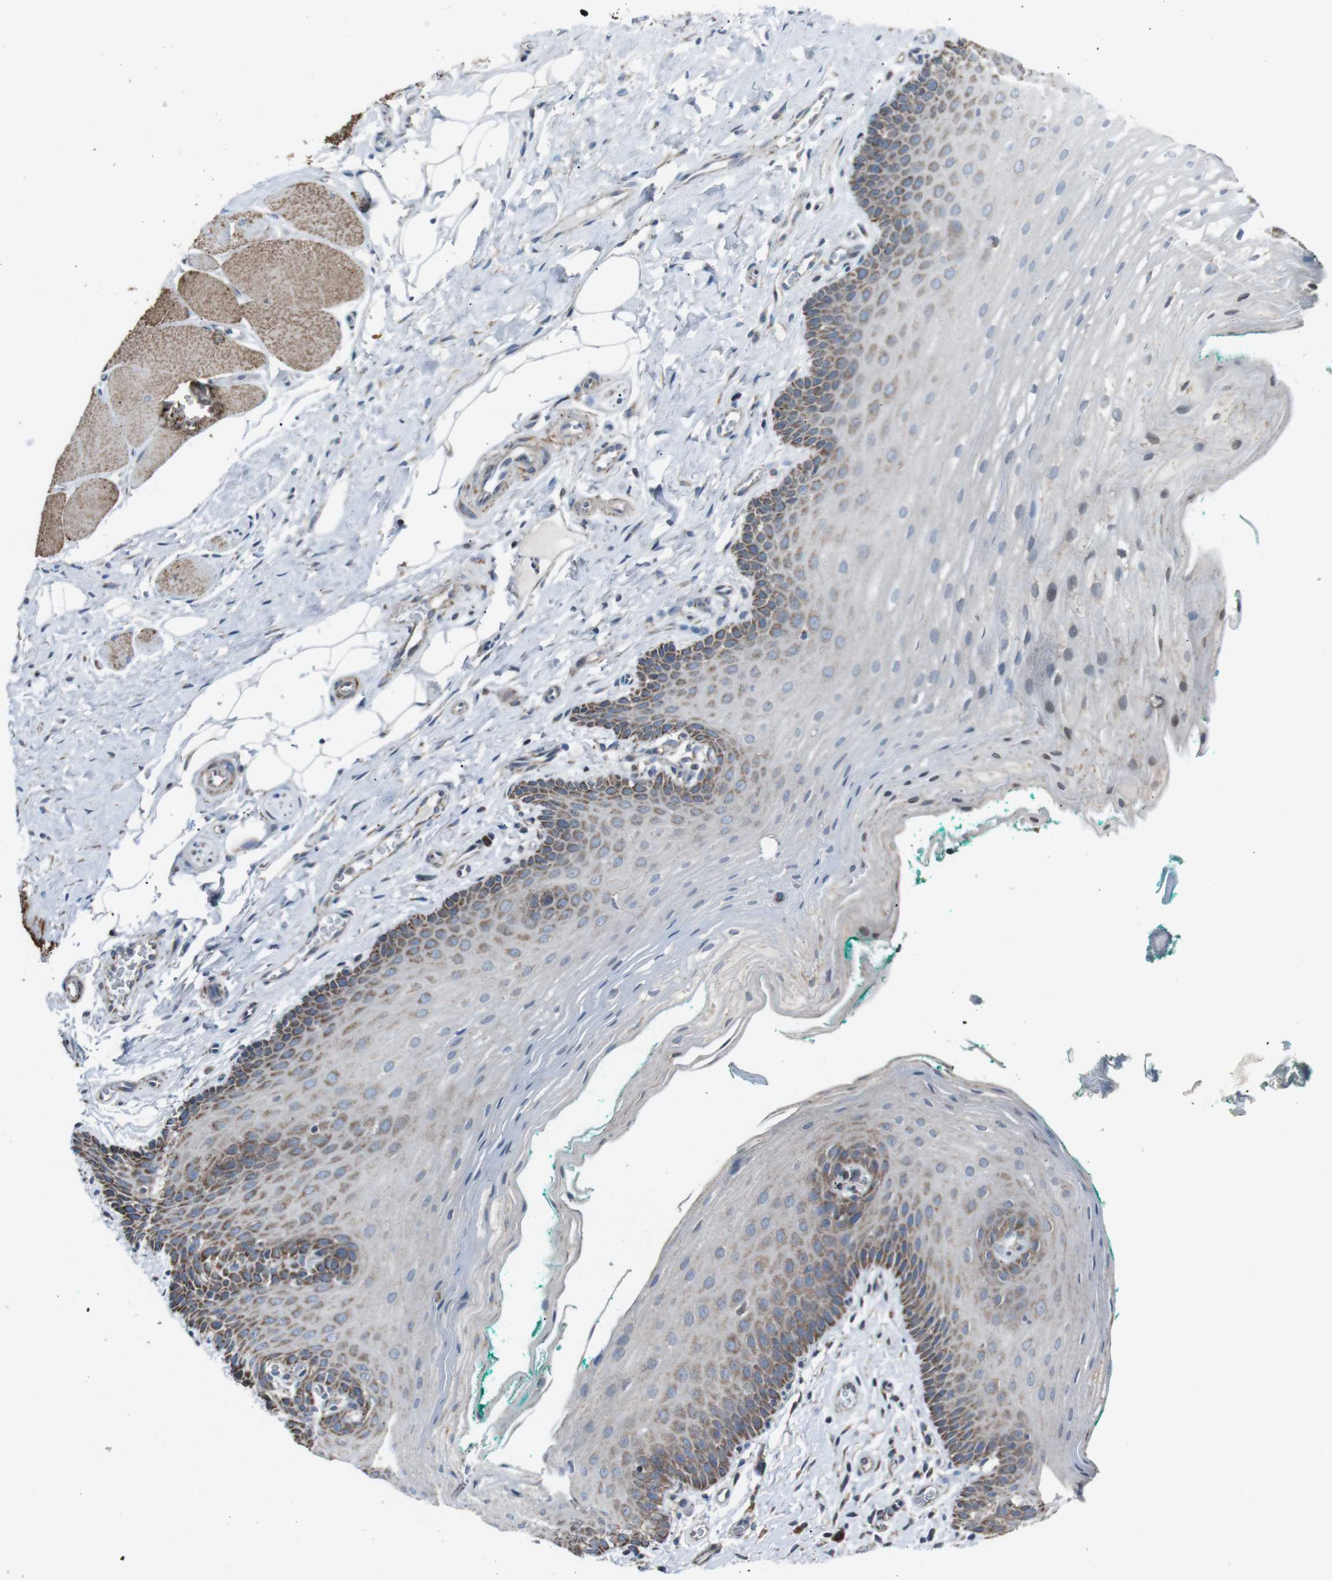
{"staining": {"intensity": "moderate", "quantity": "<25%", "location": "cytoplasmic/membranous"}, "tissue": "oral mucosa", "cell_type": "Squamous epithelial cells", "image_type": "normal", "snomed": [{"axis": "morphology", "description": "Normal tissue, NOS"}, {"axis": "topography", "description": "Oral tissue"}], "caption": "Squamous epithelial cells show low levels of moderate cytoplasmic/membranous staining in about <25% of cells in benign oral mucosa. (Stains: DAB (3,3'-diaminobenzidine) in brown, nuclei in blue, Microscopy: brightfield microscopy at high magnification).", "gene": "CISD2", "patient": {"sex": "male", "age": 58}}